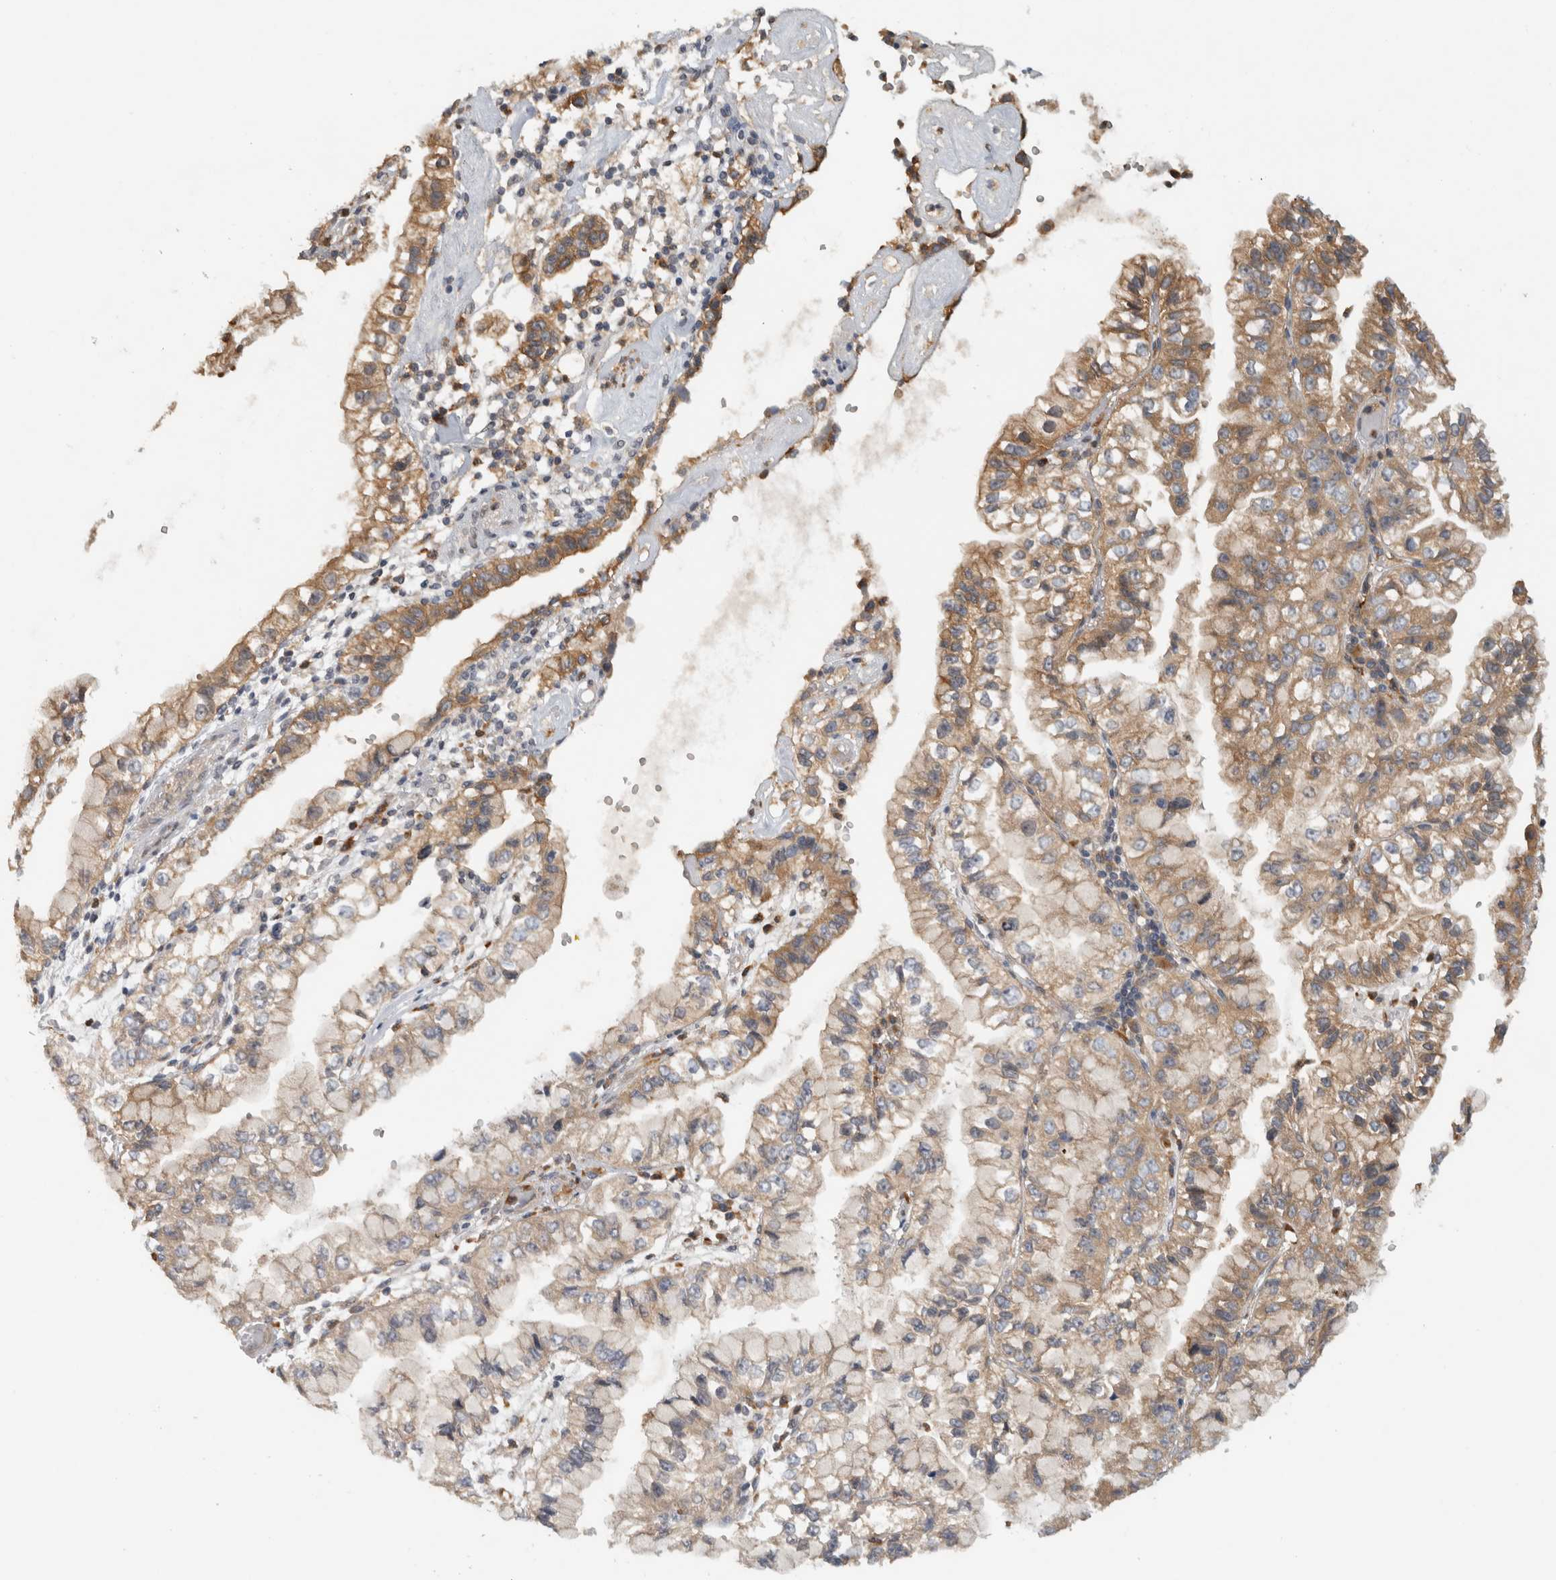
{"staining": {"intensity": "moderate", "quantity": ">75%", "location": "cytoplasmic/membranous"}, "tissue": "liver cancer", "cell_type": "Tumor cells", "image_type": "cancer", "snomed": [{"axis": "morphology", "description": "Cholangiocarcinoma"}, {"axis": "topography", "description": "Liver"}], "caption": "Immunohistochemical staining of liver cholangiocarcinoma reveals medium levels of moderate cytoplasmic/membranous staining in approximately >75% of tumor cells.", "gene": "VEPH1", "patient": {"sex": "female", "age": 79}}